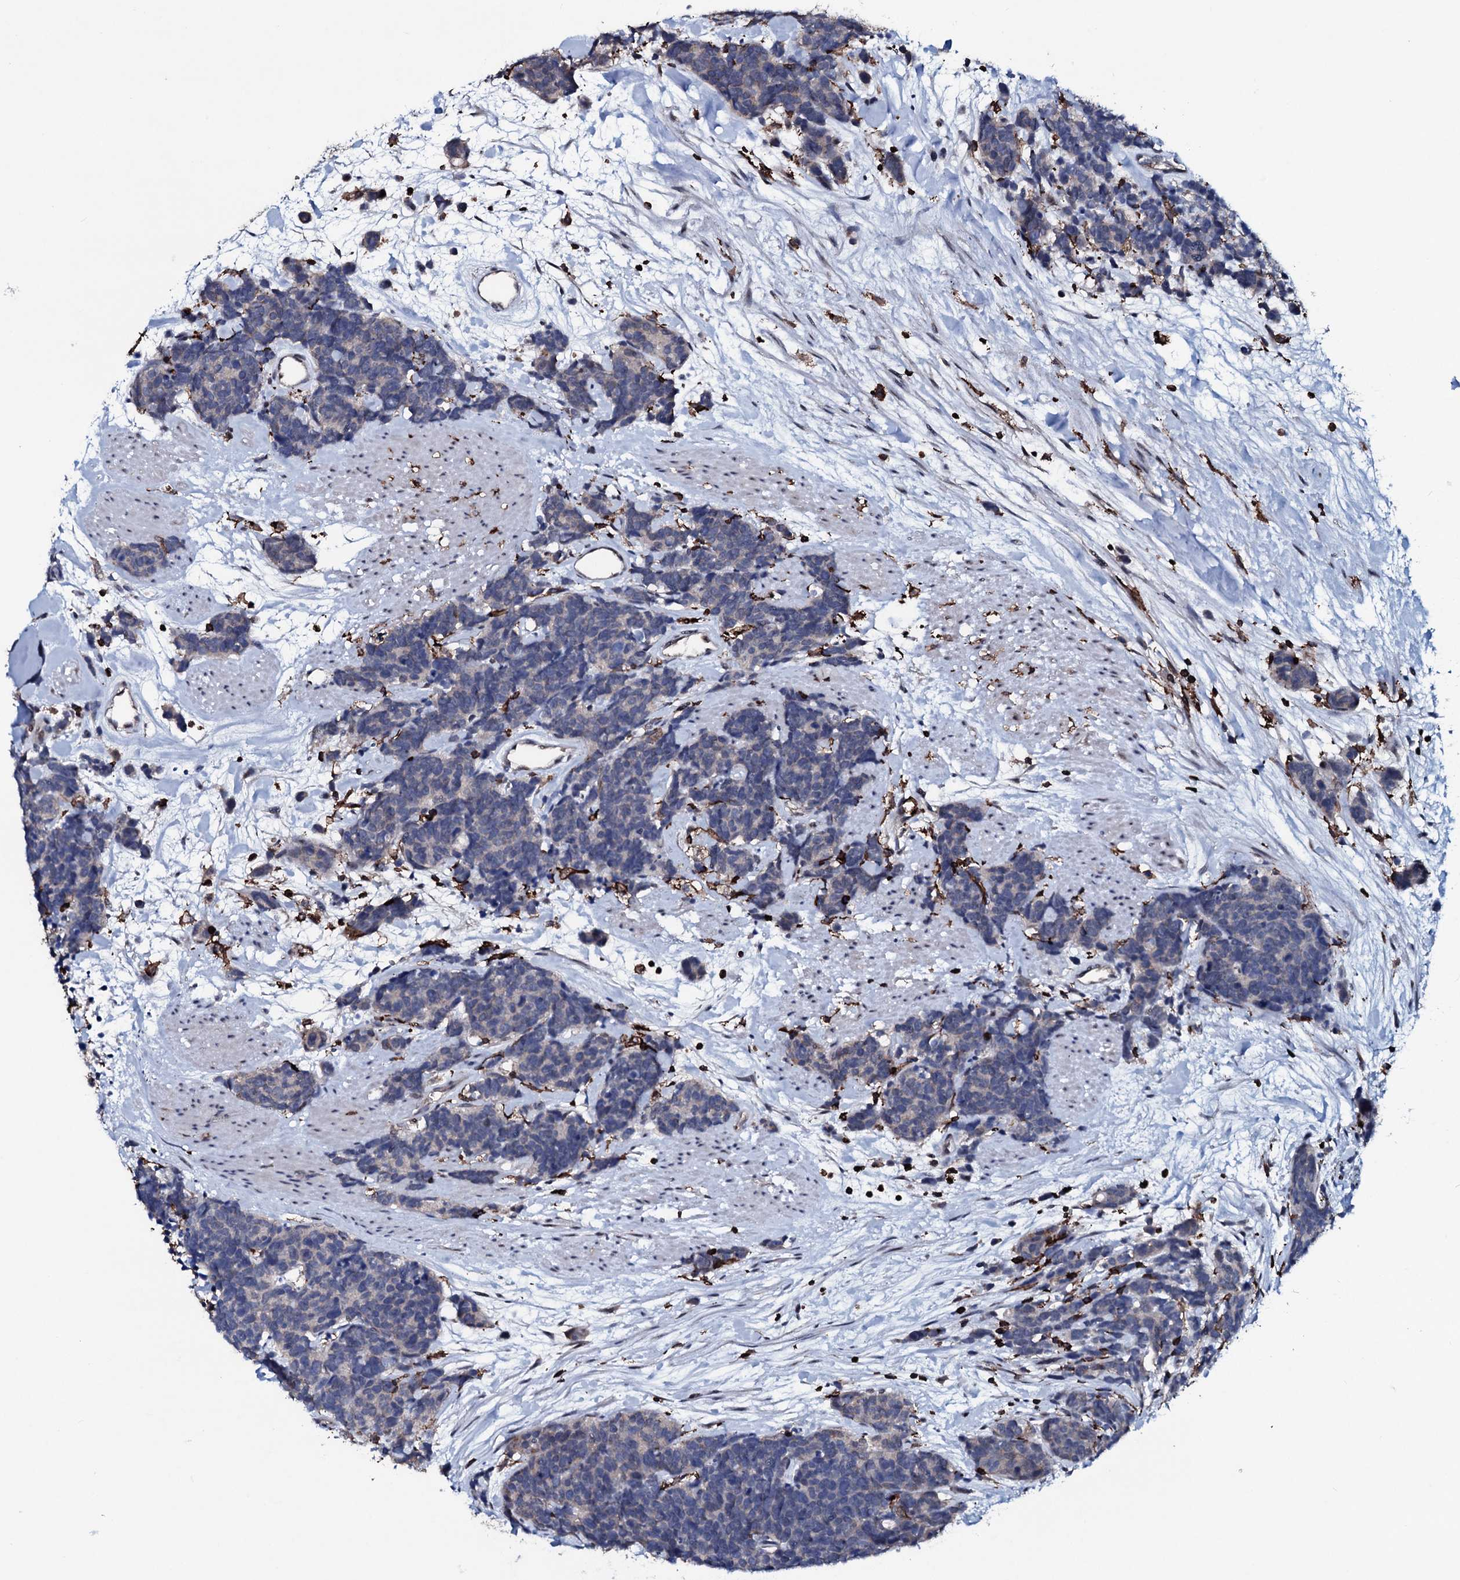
{"staining": {"intensity": "negative", "quantity": "none", "location": "none"}, "tissue": "carcinoid", "cell_type": "Tumor cells", "image_type": "cancer", "snomed": [{"axis": "morphology", "description": "Carcinoma, NOS"}, {"axis": "morphology", "description": "Carcinoid, malignant, NOS"}, {"axis": "topography", "description": "Urinary bladder"}], "caption": "A micrograph of human carcinoid (malignant) is negative for staining in tumor cells.", "gene": "OGFOD2", "patient": {"sex": "male", "age": 57}}